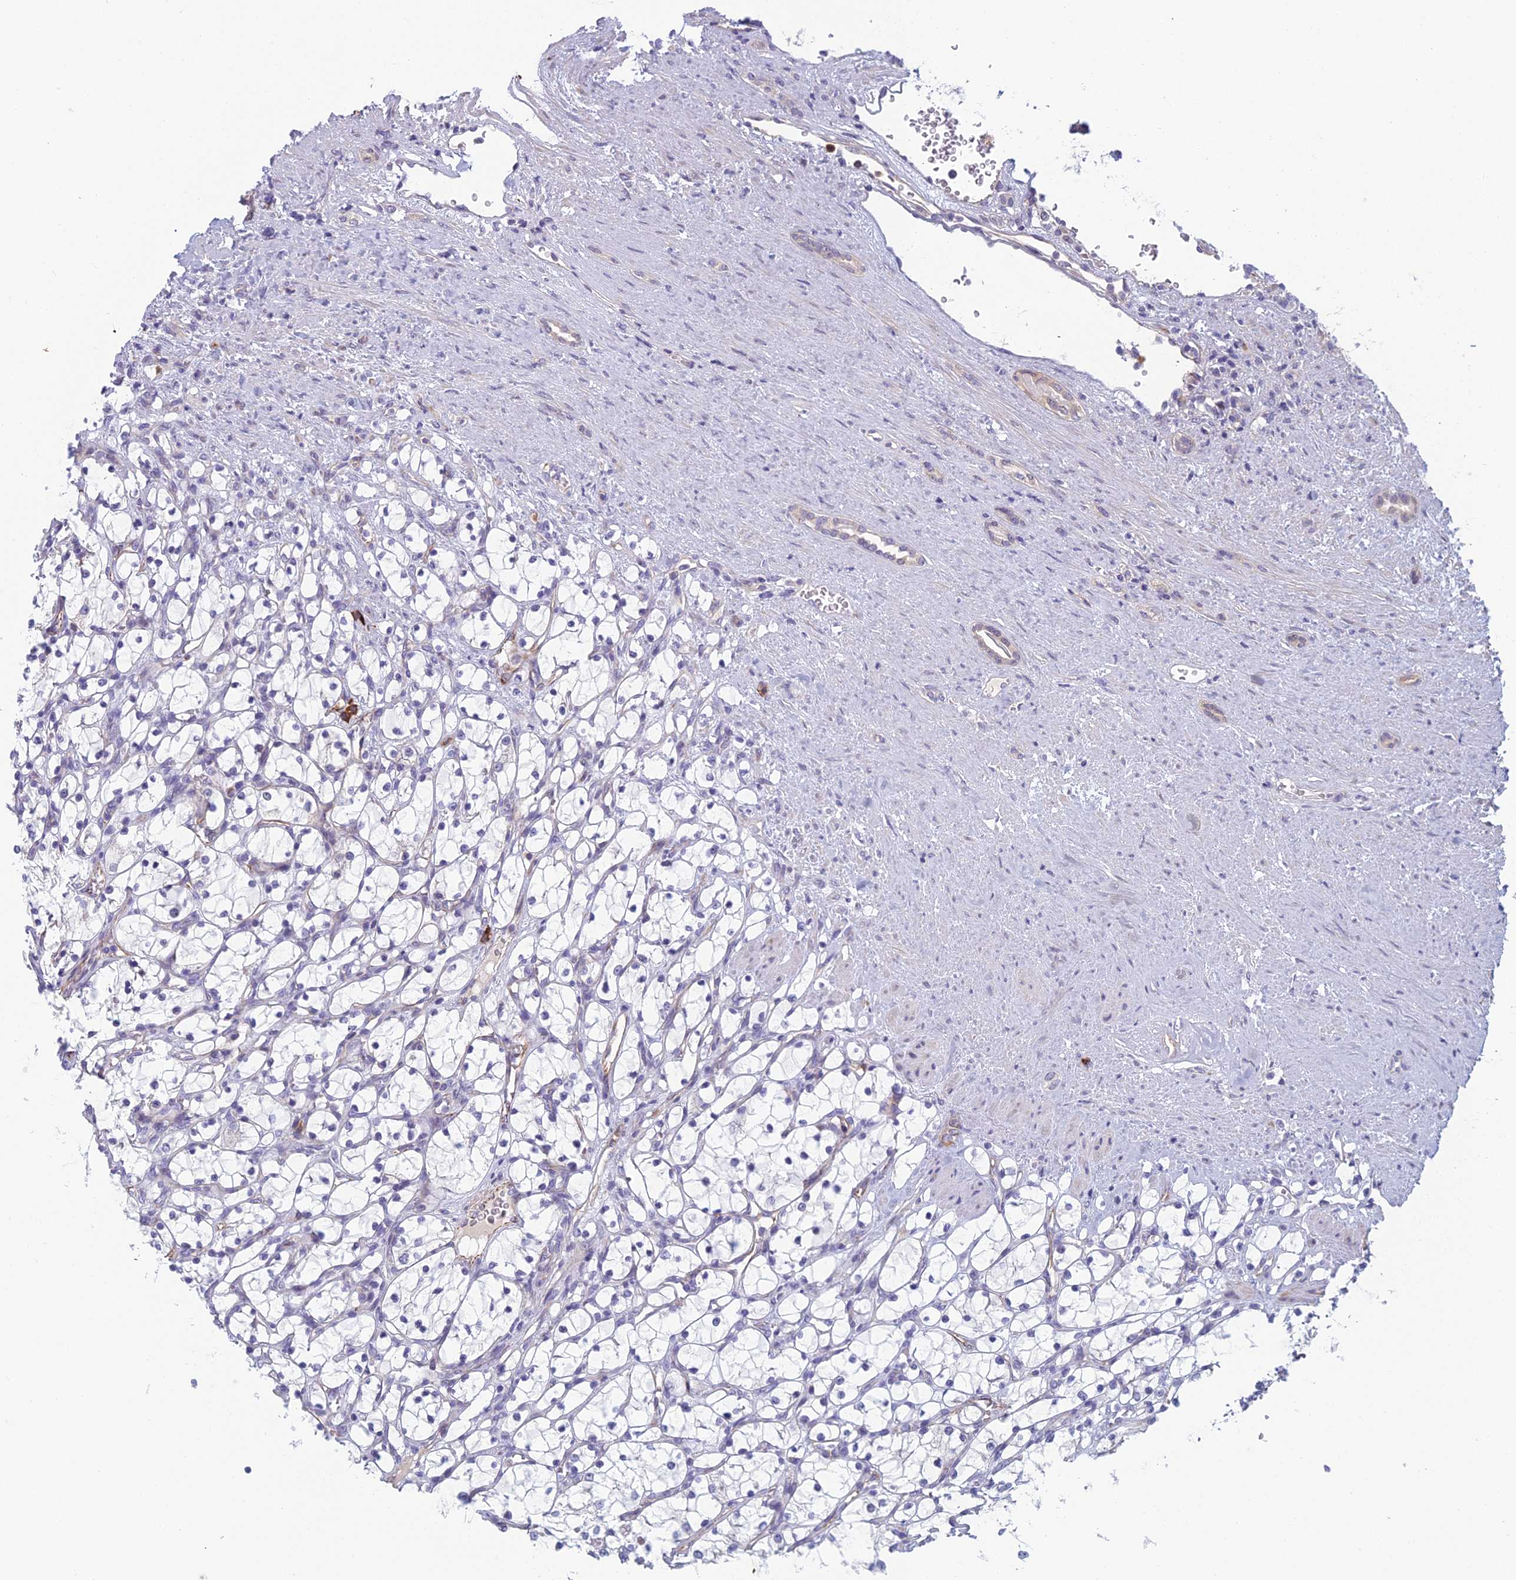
{"staining": {"intensity": "negative", "quantity": "none", "location": "none"}, "tissue": "renal cancer", "cell_type": "Tumor cells", "image_type": "cancer", "snomed": [{"axis": "morphology", "description": "Adenocarcinoma, NOS"}, {"axis": "topography", "description": "Kidney"}], "caption": "Protein analysis of renal cancer reveals no significant positivity in tumor cells. (Brightfield microscopy of DAB (3,3'-diaminobenzidine) IHC at high magnification).", "gene": "NOC2L", "patient": {"sex": "female", "age": 69}}